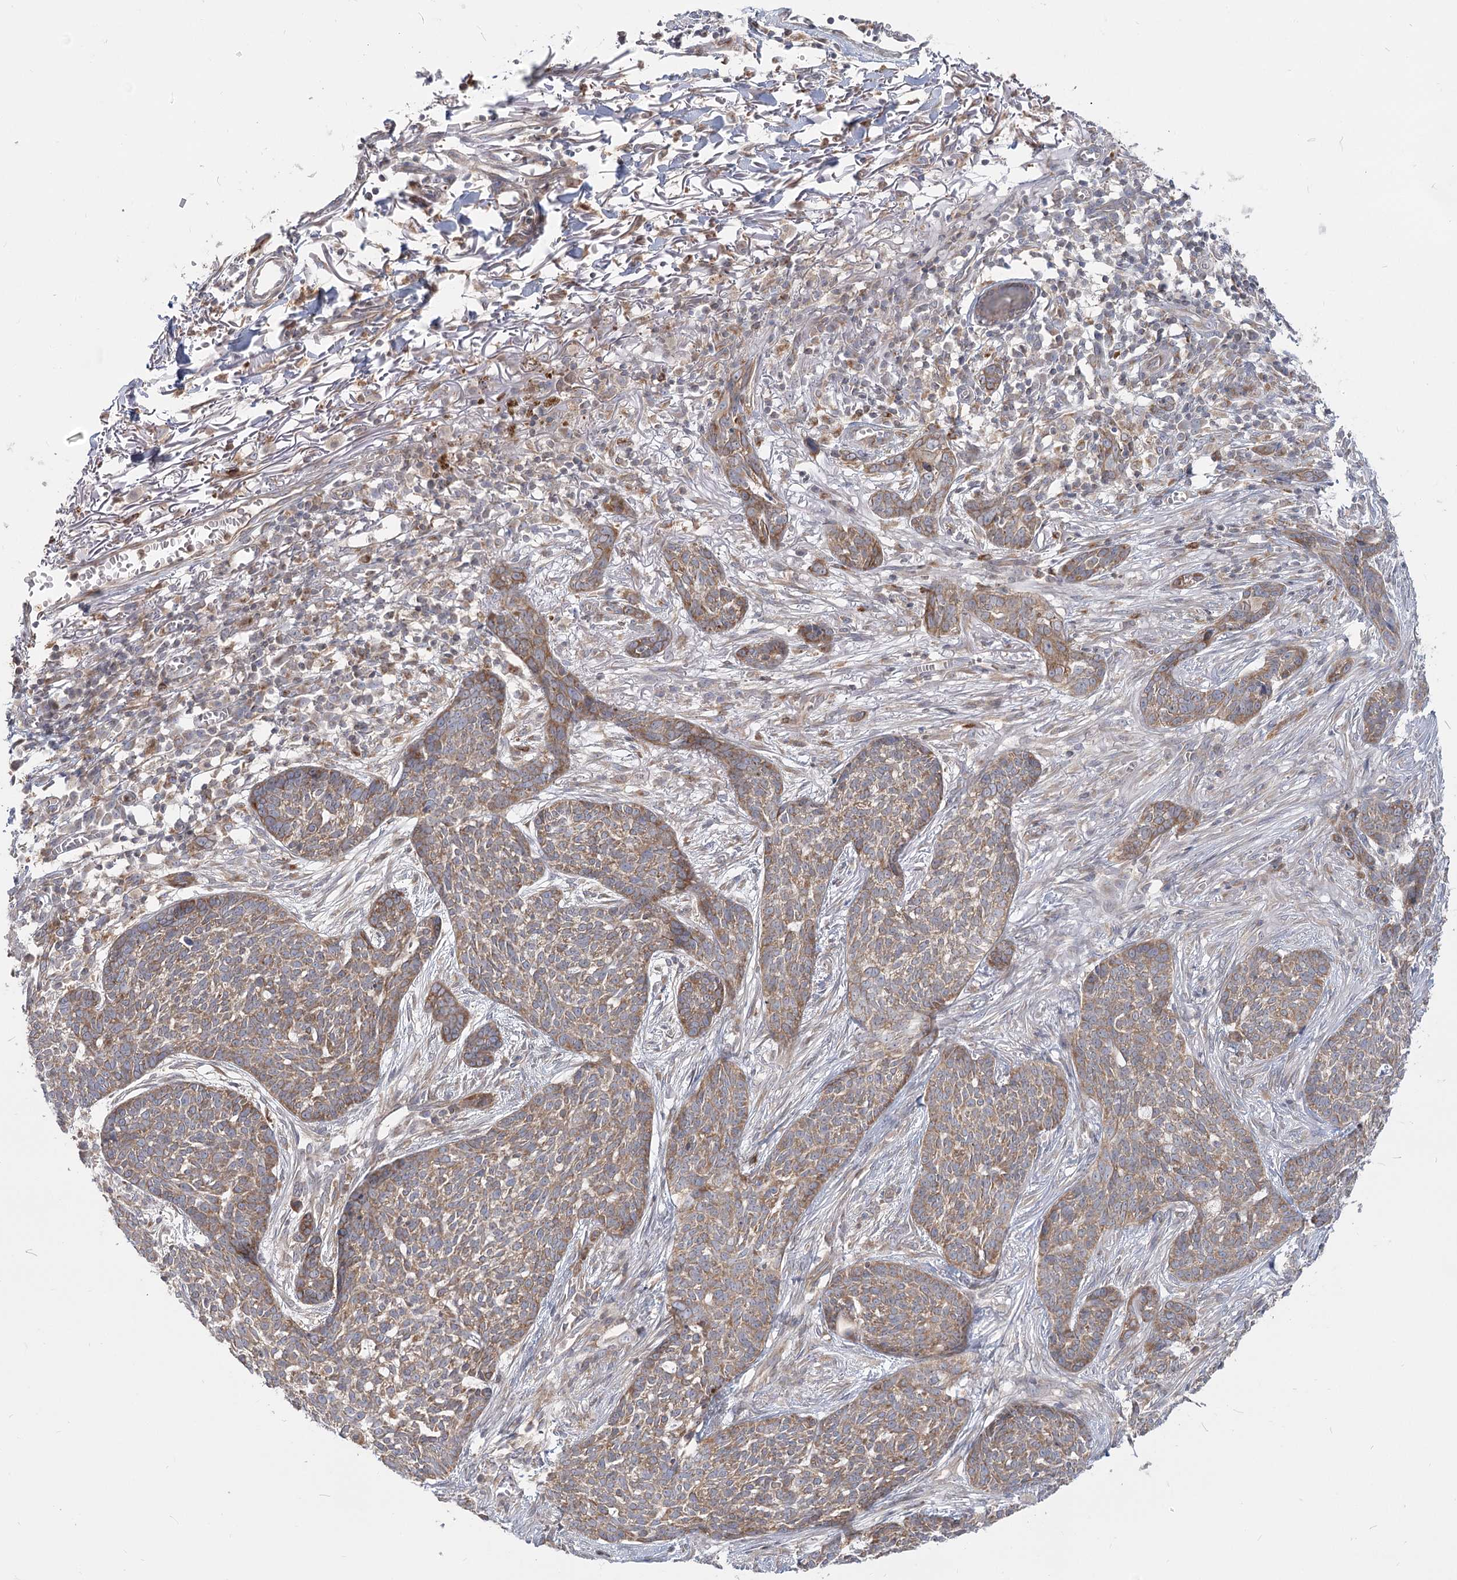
{"staining": {"intensity": "moderate", "quantity": ">75%", "location": "cytoplasmic/membranous"}, "tissue": "skin cancer", "cell_type": "Tumor cells", "image_type": "cancer", "snomed": [{"axis": "morphology", "description": "Basal cell carcinoma"}, {"axis": "topography", "description": "Skin"}], "caption": "Skin cancer (basal cell carcinoma) tissue shows moderate cytoplasmic/membranous expression in about >75% of tumor cells, visualized by immunohistochemistry.", "gene": "MTMR3", "patient": {"sex": "male", "age": 85}}